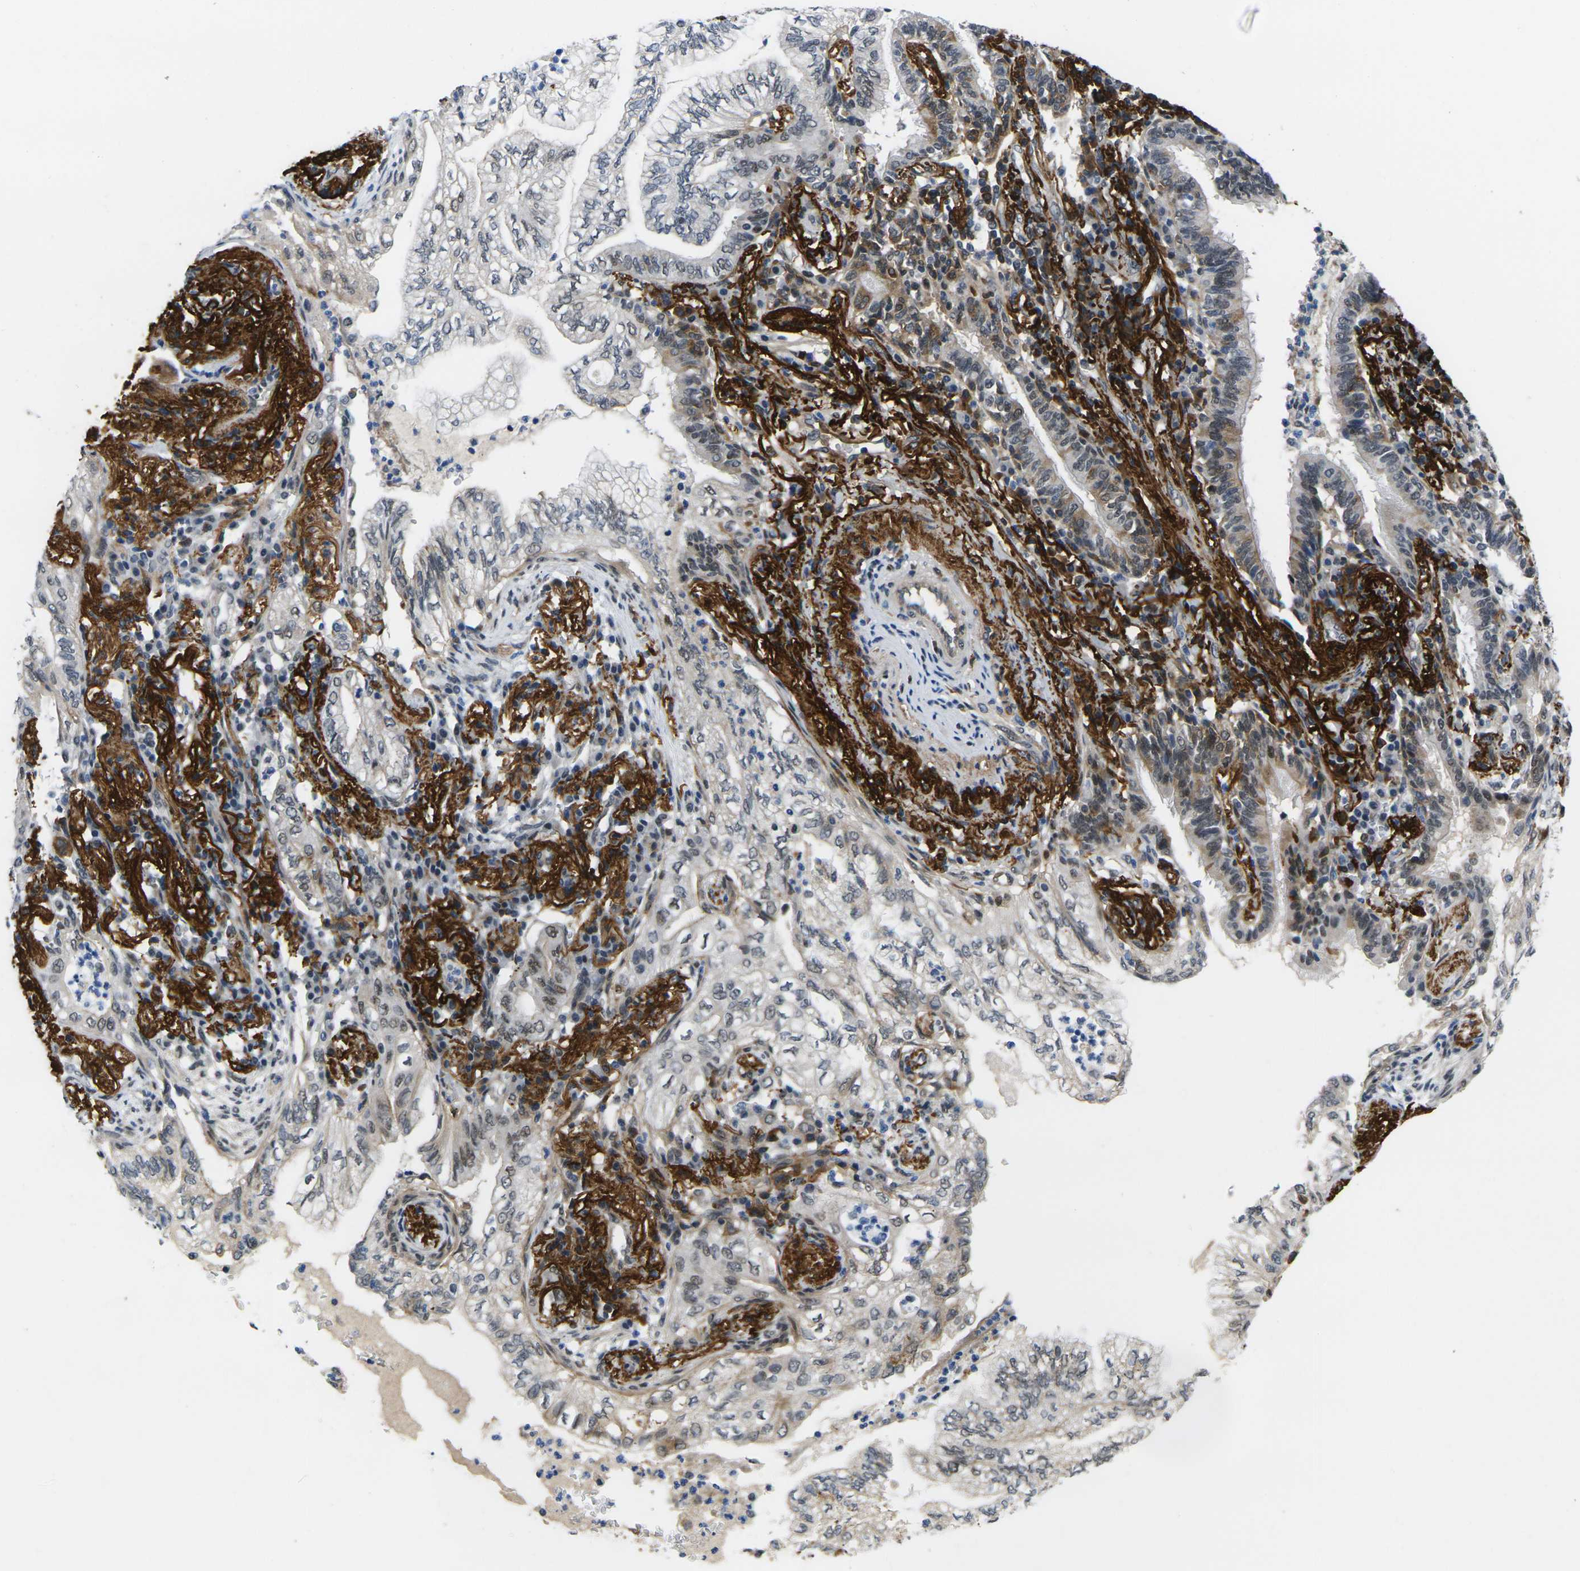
{"staining": {"intensity": "weak", "quantity": "<25%", "location": "cytoplasmic/membranous,nuclear"}, "tissue": "lung cancer", "cell_type": "Tumor cells", "image_type": "cancer", "snomed": [{"axis": "morphology", "description": "Normal tissue, NOS"}, {"axis": "morphology", "description": "Adenocarcinoma, NOS"}, {"axis": "topography", "description": "Bronchus"}, {"axis": "topography", "description": "Lung"}], "caption": "This is an immunohistochemistry (IHC) image of human lung adenocarcinoma. There is no positivity in tumor cells.", "gene": "RBM7", "patient": {"sex": "female", "age": 70}}